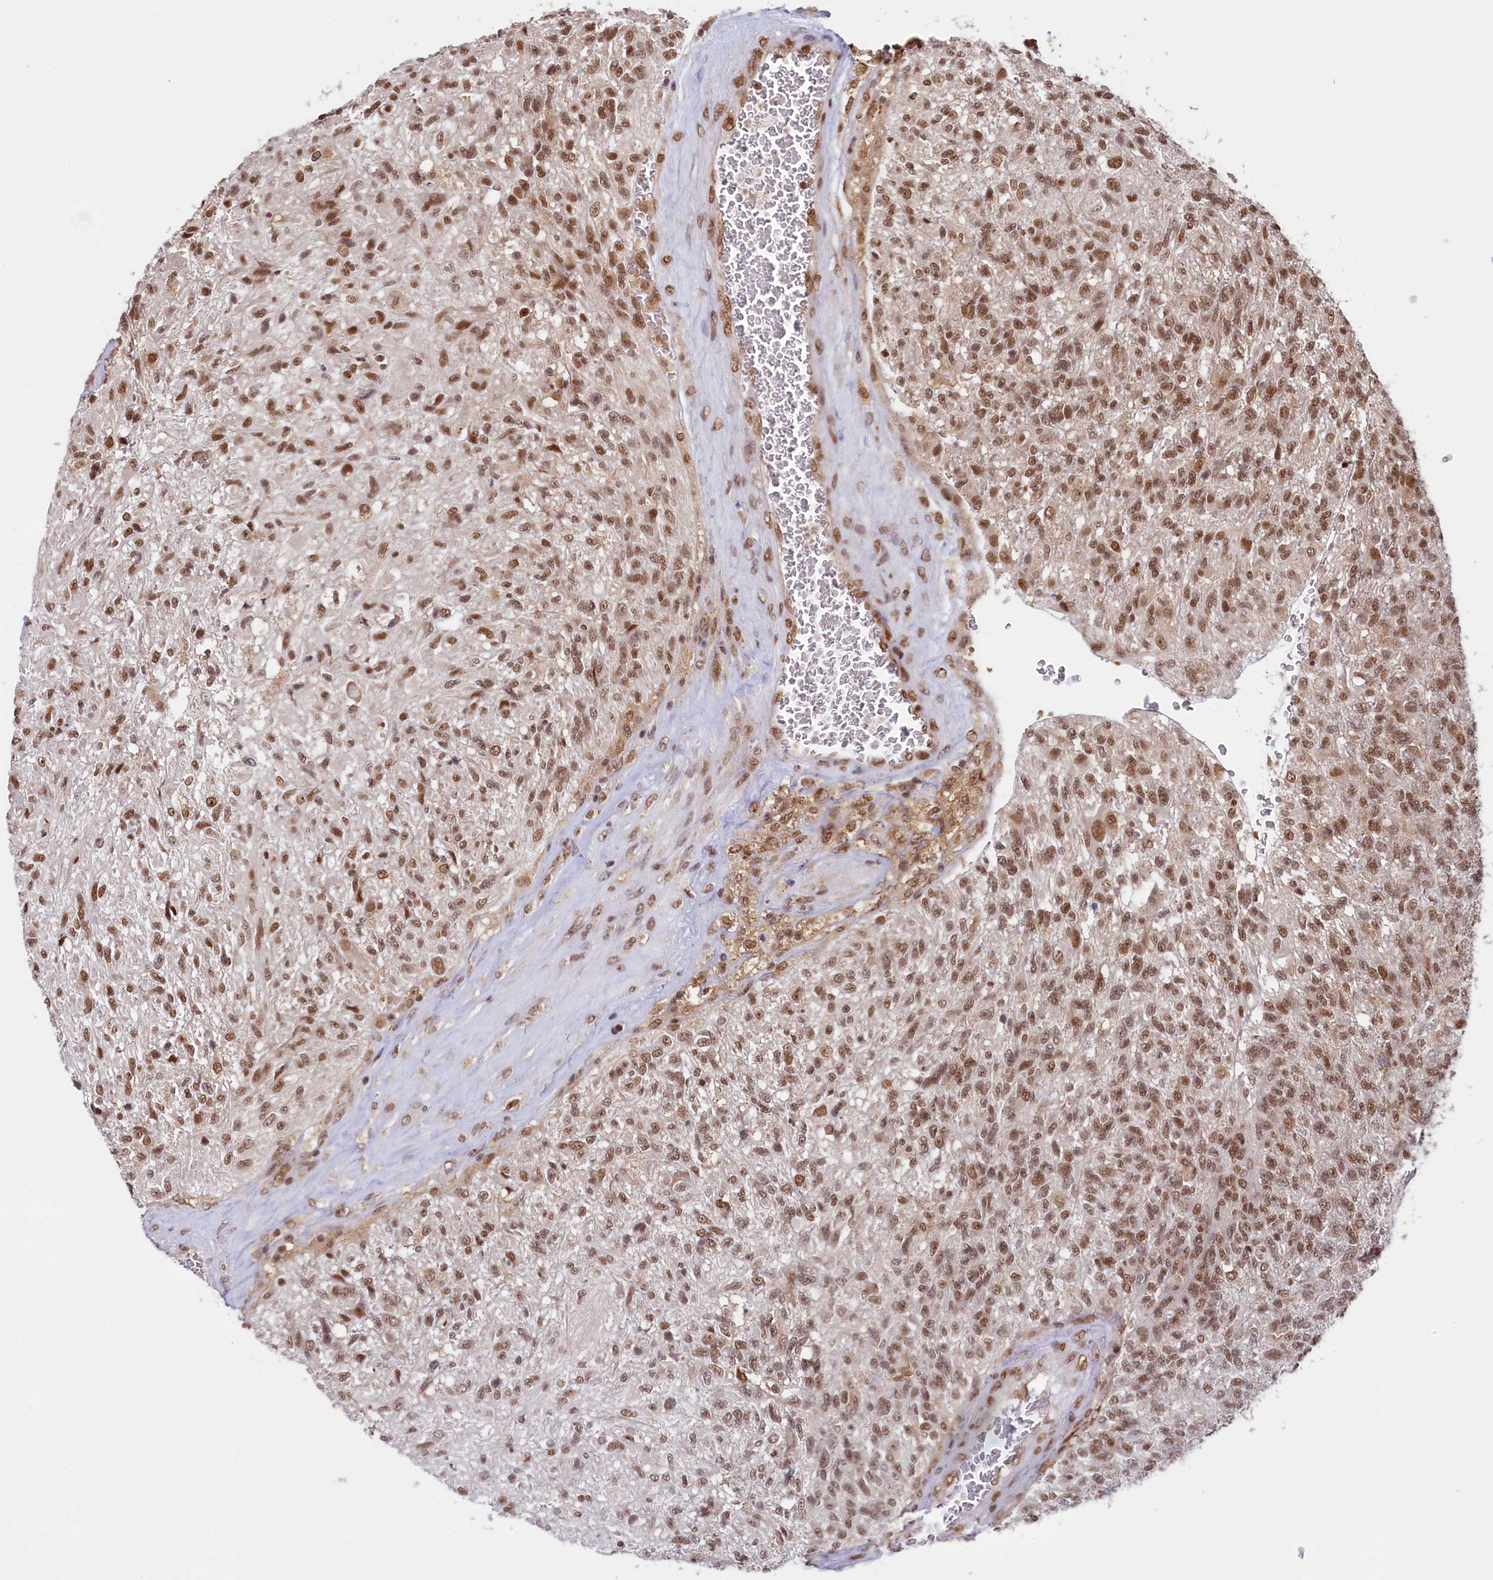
{"staining": {"intensity": "moderate", "quantity": ">75%", "location": "nuclear"}, "tissue": "glioma", "cell_type": "Tumor cells", "image_type": "cancer", "snomed": [{"axis": "morphology", "description": "Glioma, malignant, High grade"}, {"axis": "topography", "description": "Brain"}], "caption": "Protein expression by immunohistochemistry reveals moderate nuclear positivity in approximately >75% of tumor cells in glioma. The staining was performed using DAB to visualize the protein expression in brown, while the nuclei were stained in blue with hematoxylin (Magnification: 20x).", "gene": "PPHLN1", "patient": {"sex": "male", "age": 56}}